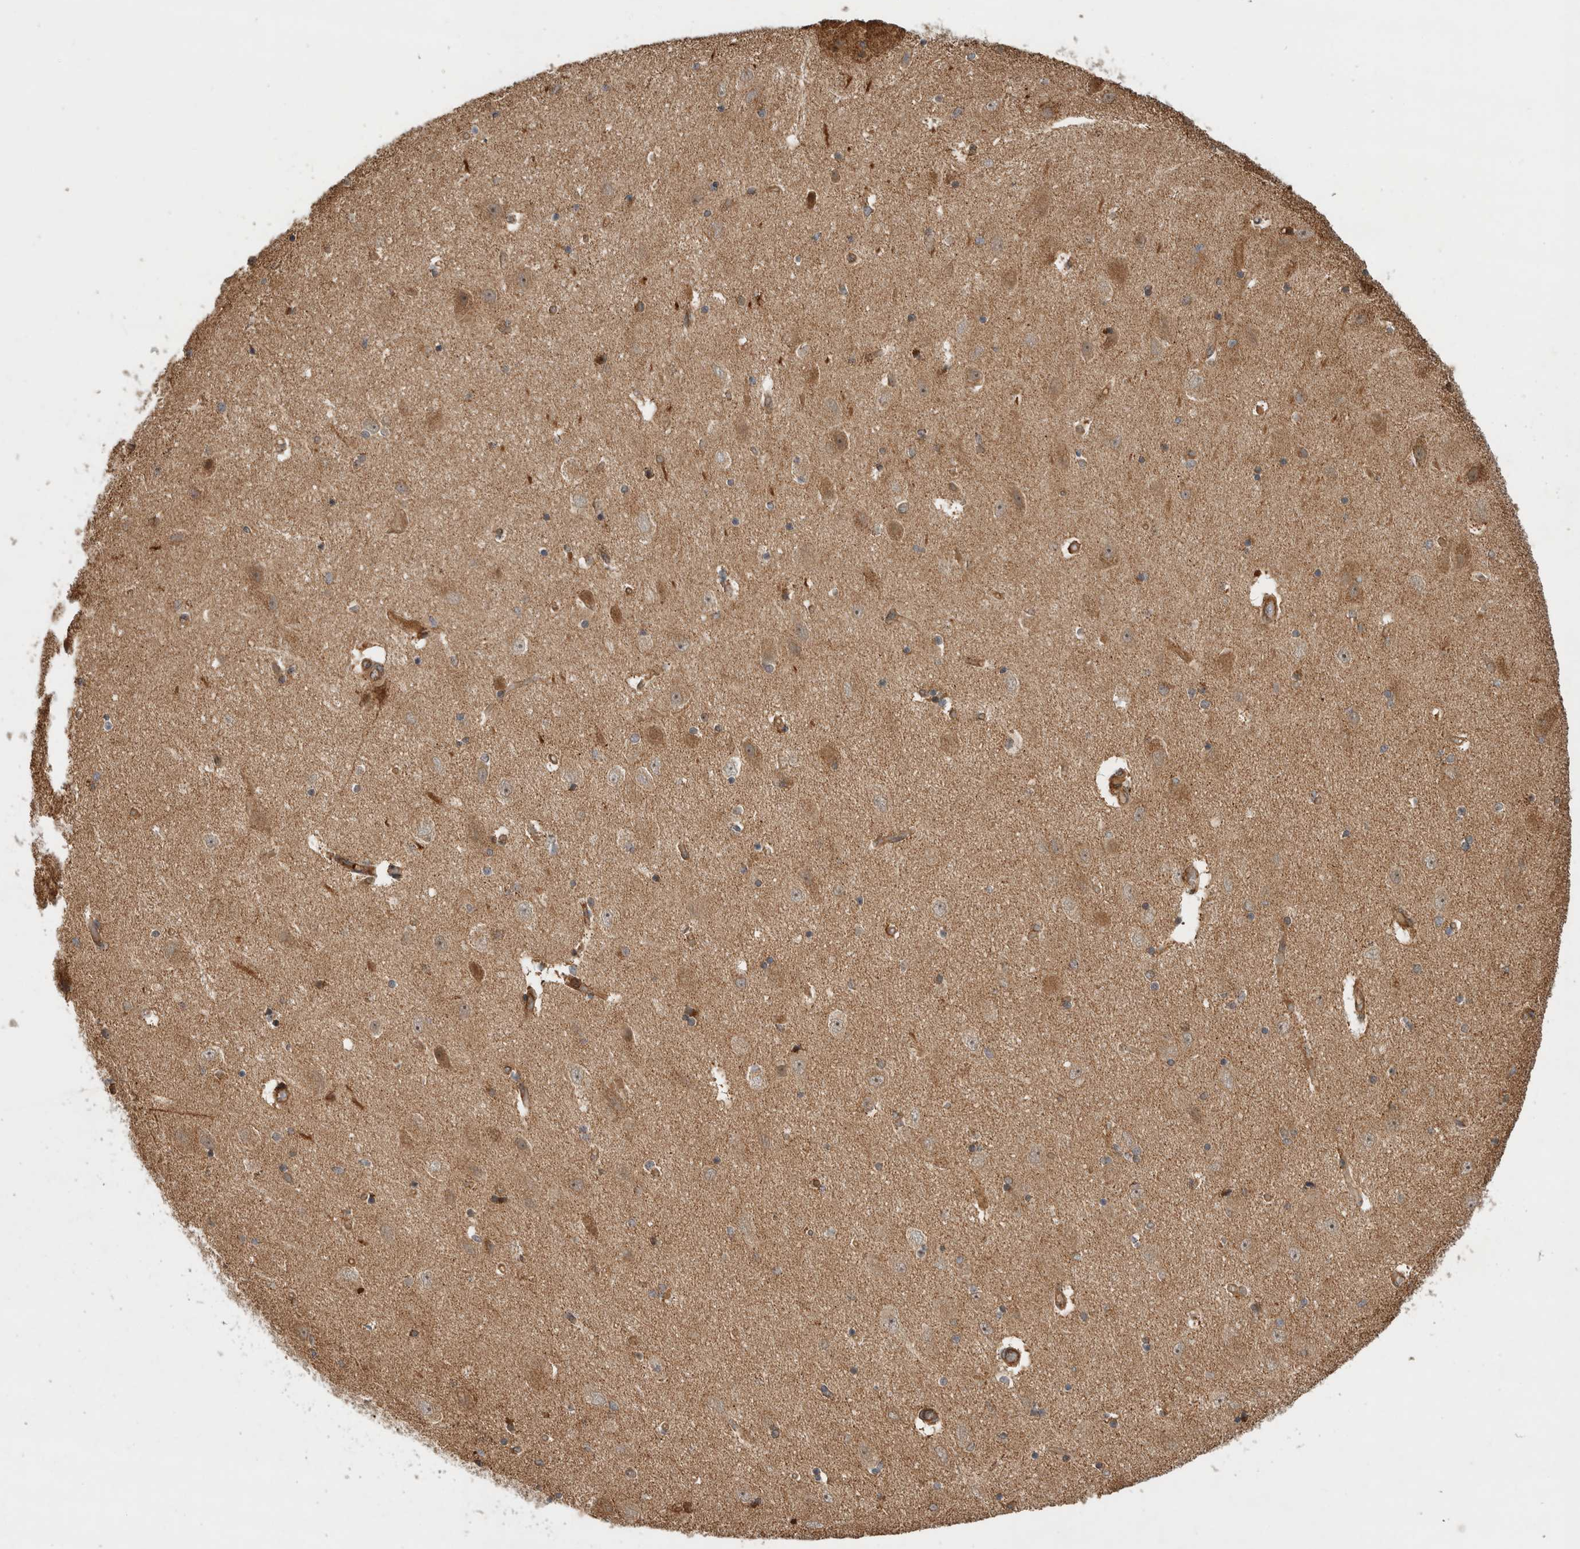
{"staining": {"intensity": "moderate", "quantity": ">75%", "location": "cytoplasmic/membranous"}, "tissue": "hippocampus", "cell_type": "Glial cells", "image_type": "normal", "snomed": [{"axis": "morphology", "description": "Normal tissue, NOS"}, {"axis": "topography", "description": "Hippocampus"}], "caption": "Hippocampus stained with a brown dye displays moderate cytoplasmic/membranous positive positivity in approximately >75% of glial cells.", "gene": "TUBD1", "patient": {"sex": "female", "age": 54}}